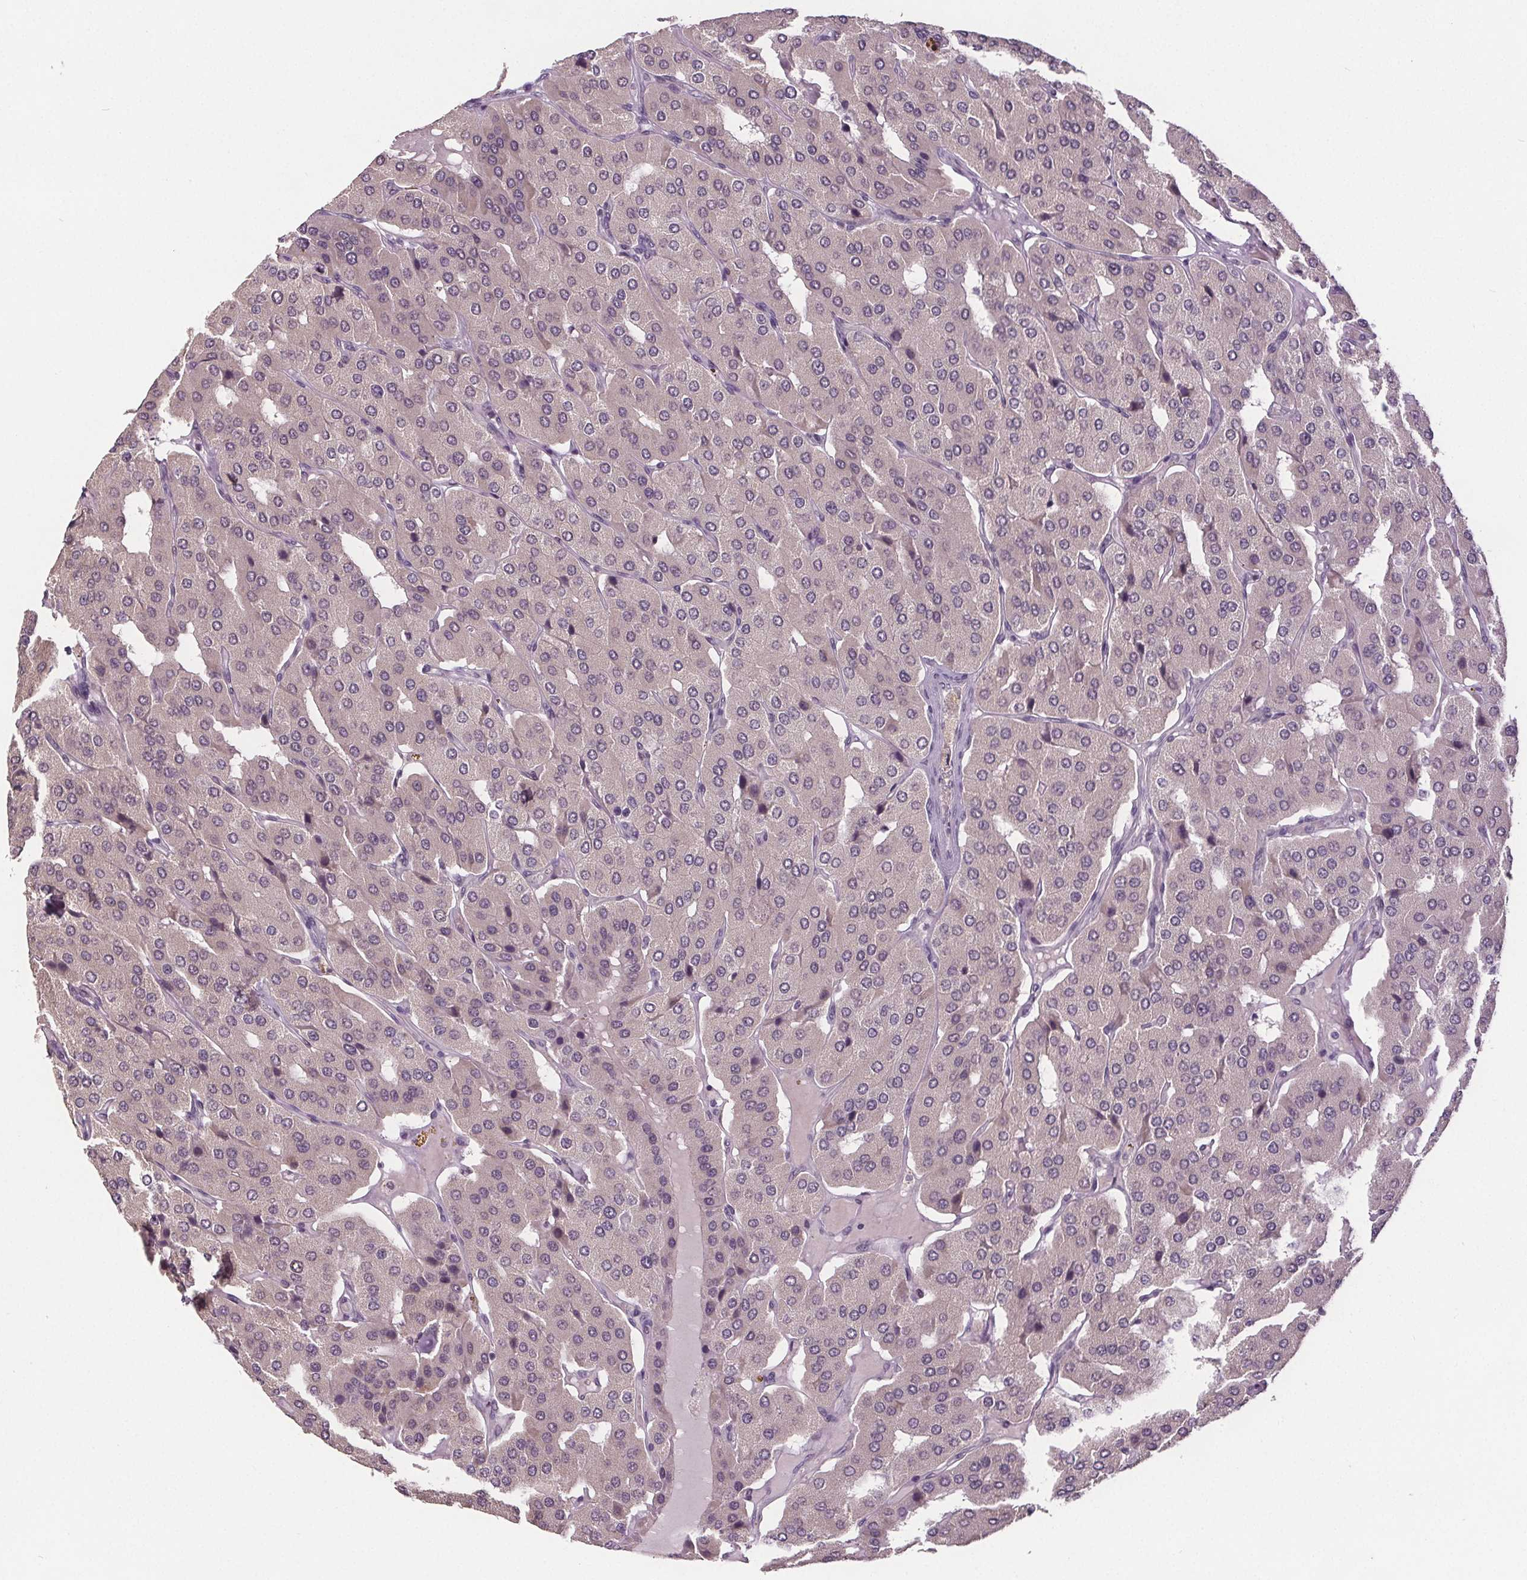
{"staining": {"intensity": "negative", "quantity": "none", "location": "none"}, "tissue": "parathyroid gland", "cell_type": "Glandular cells", "image_type": "normal", "snomed": [{"axis": "morphology", "description": "Normal tissue, NOS"}, {"axis": "morphology", "description": "Adenoma, NOS"}, {"axis": "topography", "description": "Parathyroid gland"}], "caption": "Immunohistochemistry (IHC) of unremarkable human parathyroid gland demonstrates no expression in glandular cells. (DAB (3,3'-diaminobenzidine) immunohistochemistry, high magnification).", "gene": "CENPF", "patient": {"sex": "female", "age": 86}}